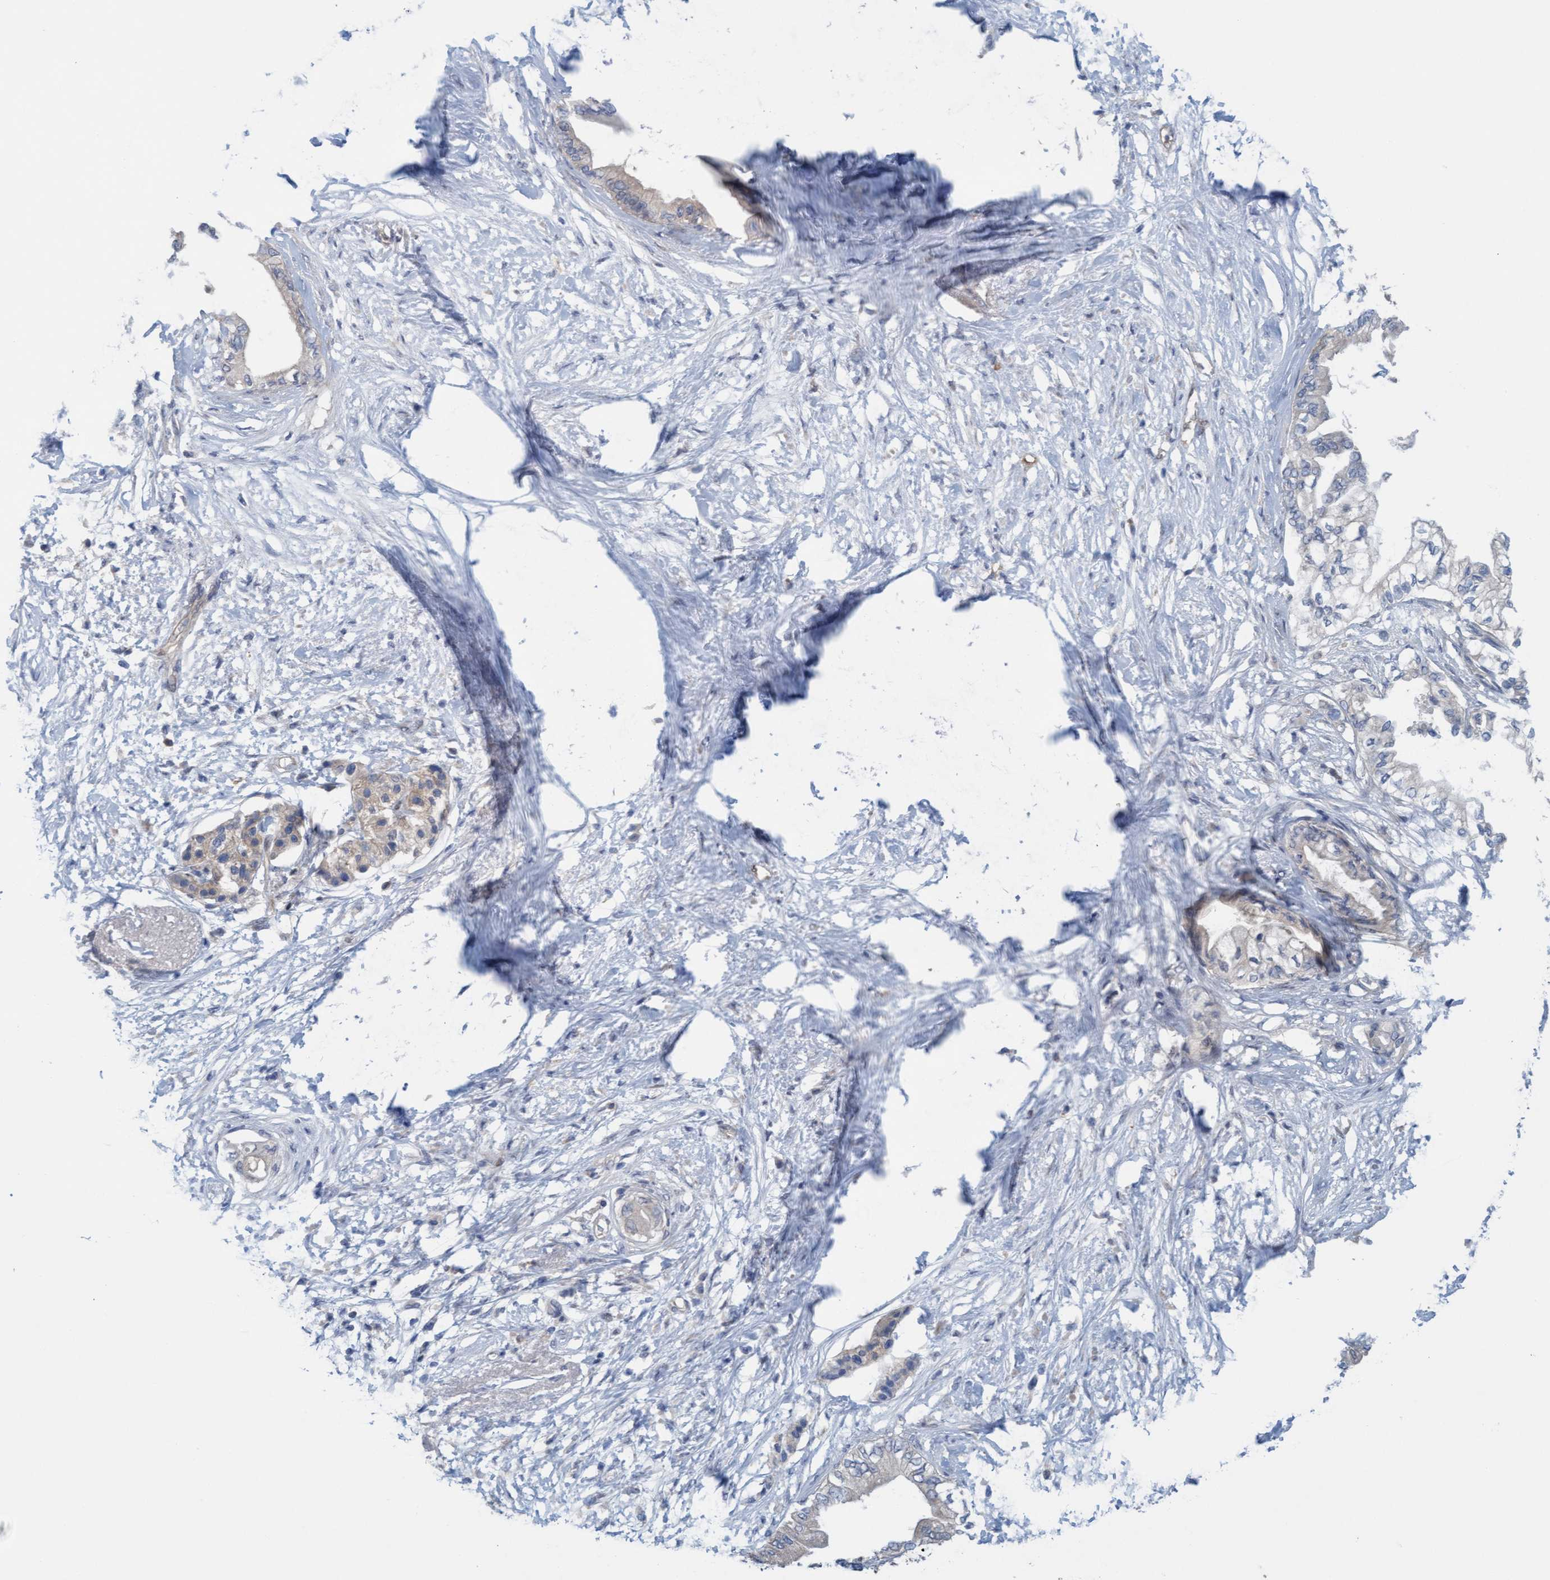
{"staining": {"intensity": "negative", "quantity": "none", "location": "none"}, "tissue": "pancreatic cancer", "cell_type": "Tumor cells", "image_type": "cancer", "snomed": [{"axis": "morphology", "description": "Normal tissue, NOS"}, {"axis": "morphology", "description": "Adenocarcinoma, NOS"}, {"axis": "topography", "description": "Pancreas"}, {"axis": "topography", "description": "Duodenum"}], "caption": "High power microscopy histopathology image of an immunohistochemistry (IHC) image of pancreatic cancer (adenocarcinoma), revealing no significant positivity in tumor cells. (Immunohistochemistry (ihc), brightfield microscopy, high magnification).", "gene": "KLHL25", "patient": {"sex": "female", "age": 60}}